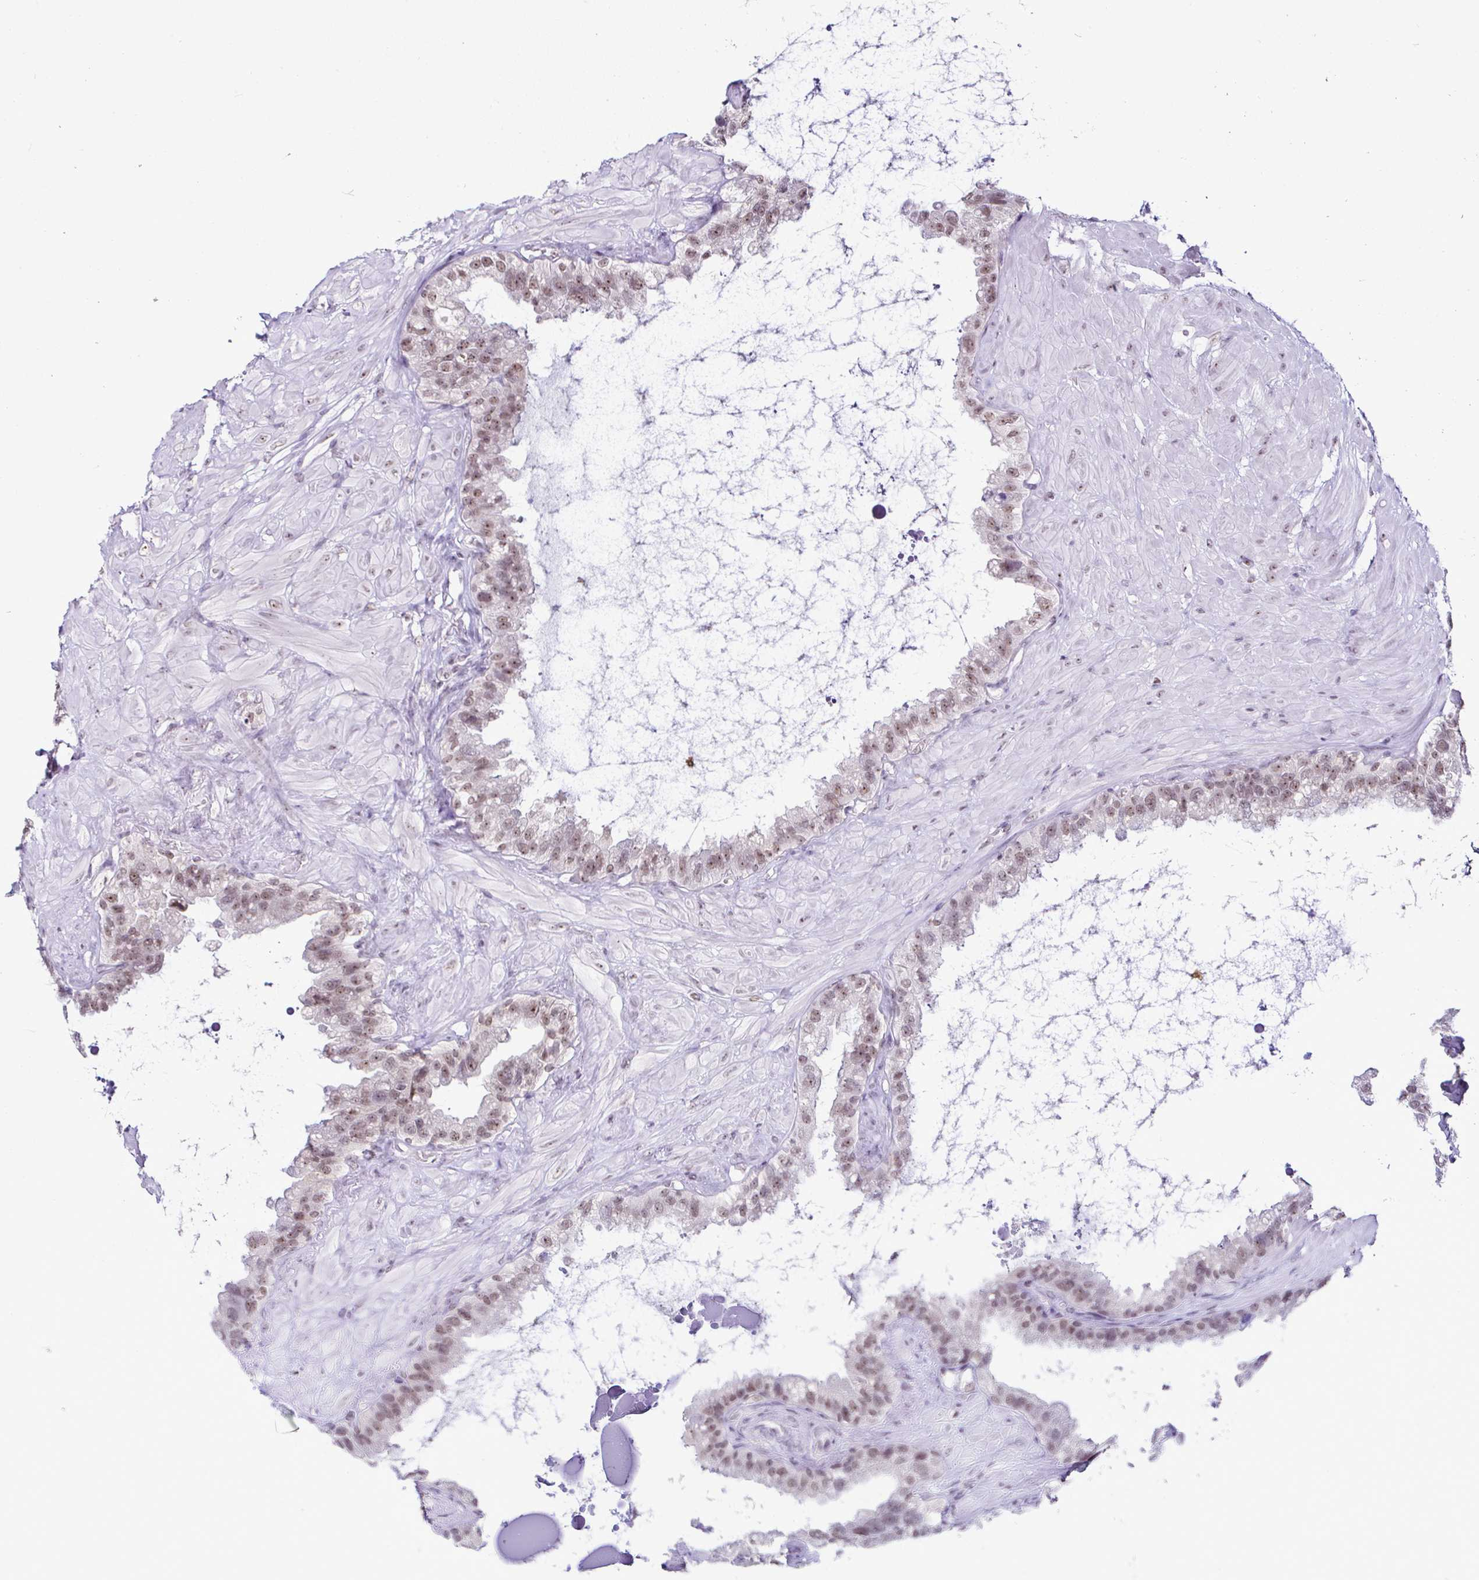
{"staining": {"intensity": "moderate", "quantity": "25%-75%", "location": "nuclear"}, "tissue": "seminal vesicle", "cell_type": "Glandular cells", "image_type": "normal", "snomed": [{"axis": "morphology", "description": "Normal tissue, NOS"}, {"axis": "topography", "description": "Seminal veicle"}, {"axis": "topography", "description": "Peripheral nerve tissue"}], "caption": "IHC staining of benign seminal vesicle, which reveals medium levels of moderate nuclear positivity in approximately 25%-75% of glandular cells indicating moderate nuclear protein positivity. The staining was performed using DAB (3,3'-diaminobenzidine) (brown) for protein detection and nuclei were counterstained in hematoxylin (blue).", "gene": "PTPN2", "patient": {"sex": "male", "age": 76}}